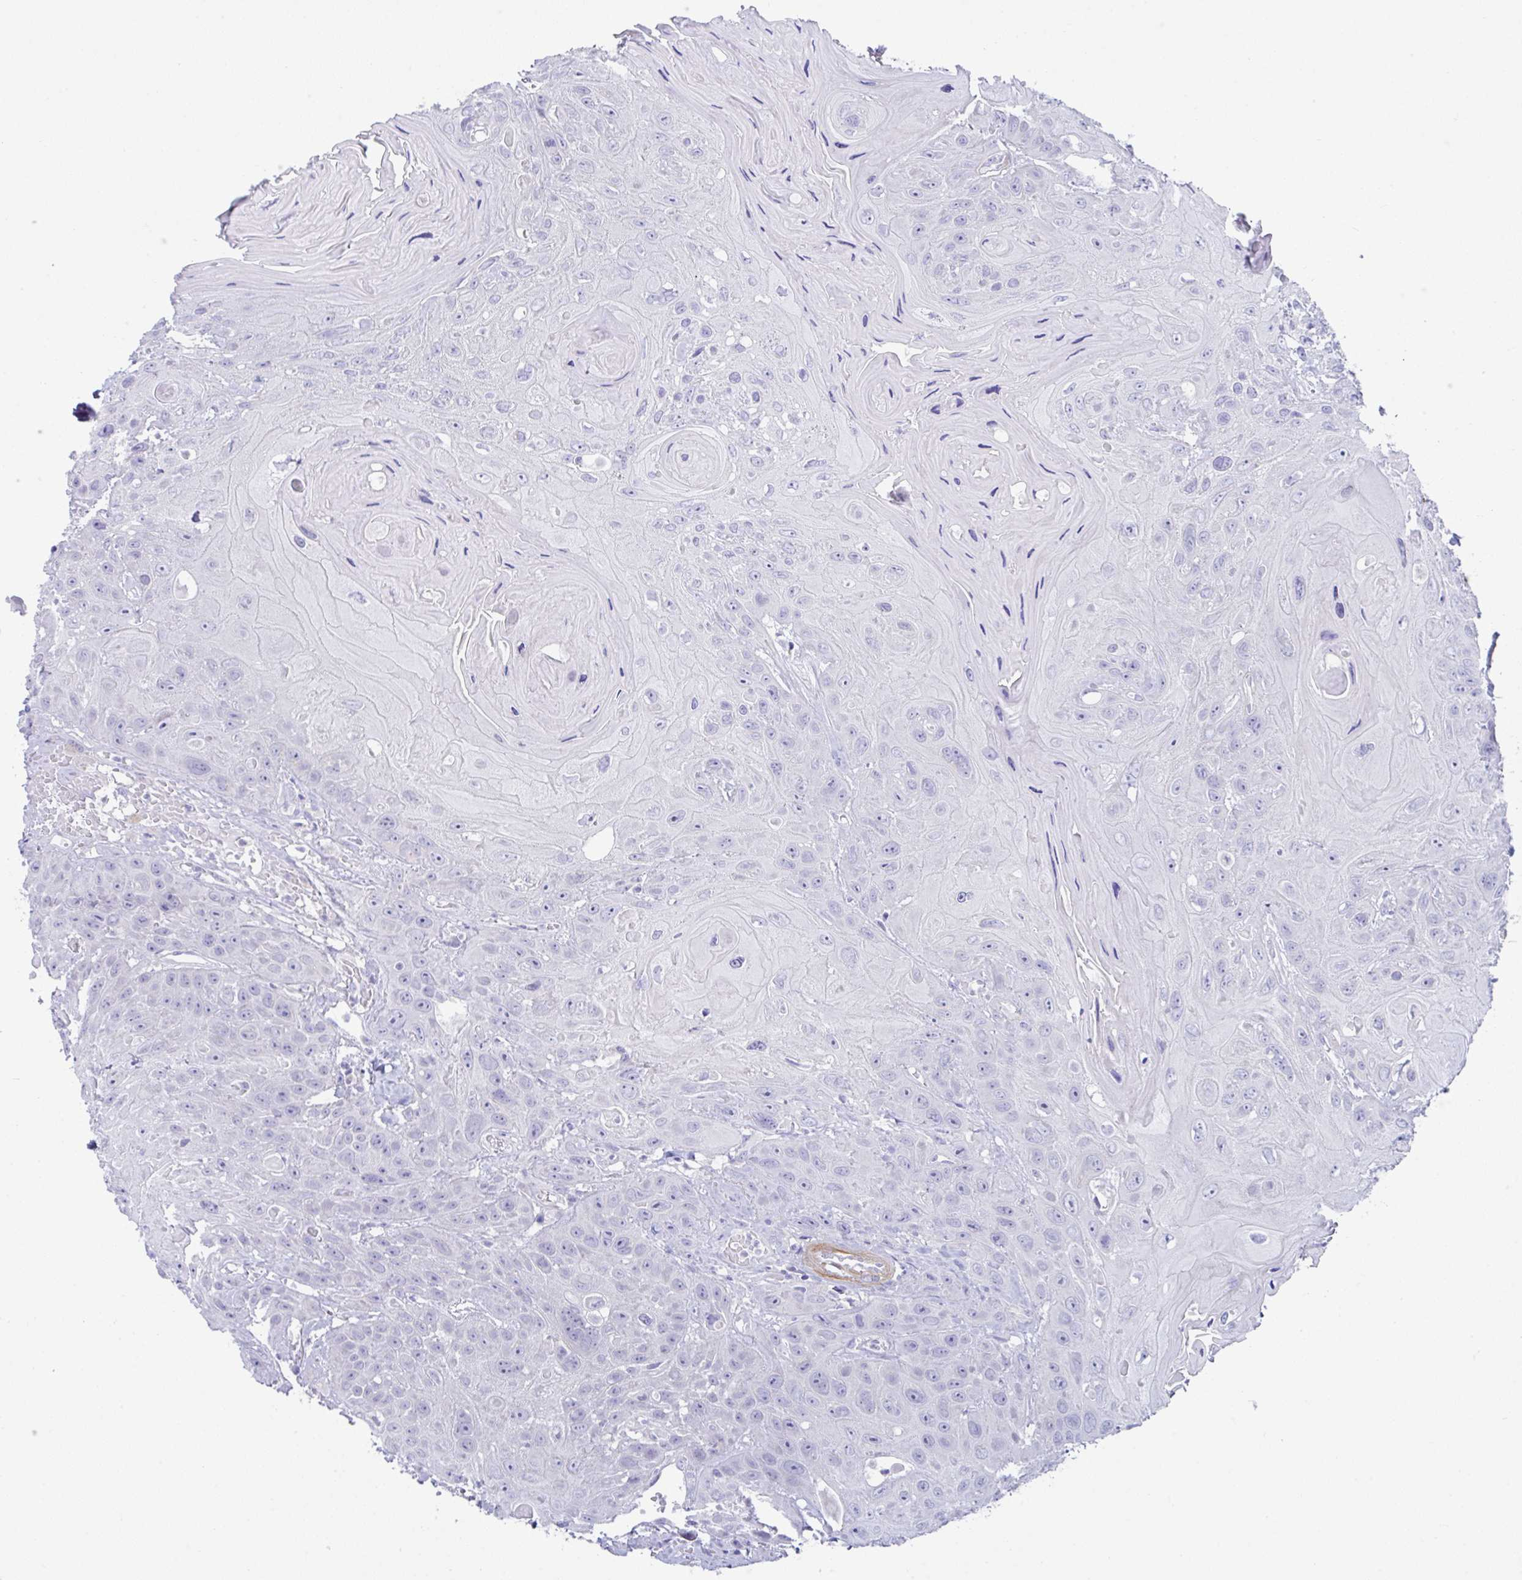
{"staining": {"intensity": "negative", "quantity": "none", "location": "none"}, "tissue": "head and neck cancer", "cell_type": "Tumor cells", "image_type": "cancer", "snomed": [{"axis": "morphology", "description": "Squamous cell carcinoma, NOS"}, {"axis": "topography", "description": "Head-Neck"}], "caption": "Squamous cell carcinoma (head and neck) was stained to show a protein in brown. There is no significant positivity in tumor cells.", "gene": "MED11", "patient": {"sex": "female", "age": 59}}